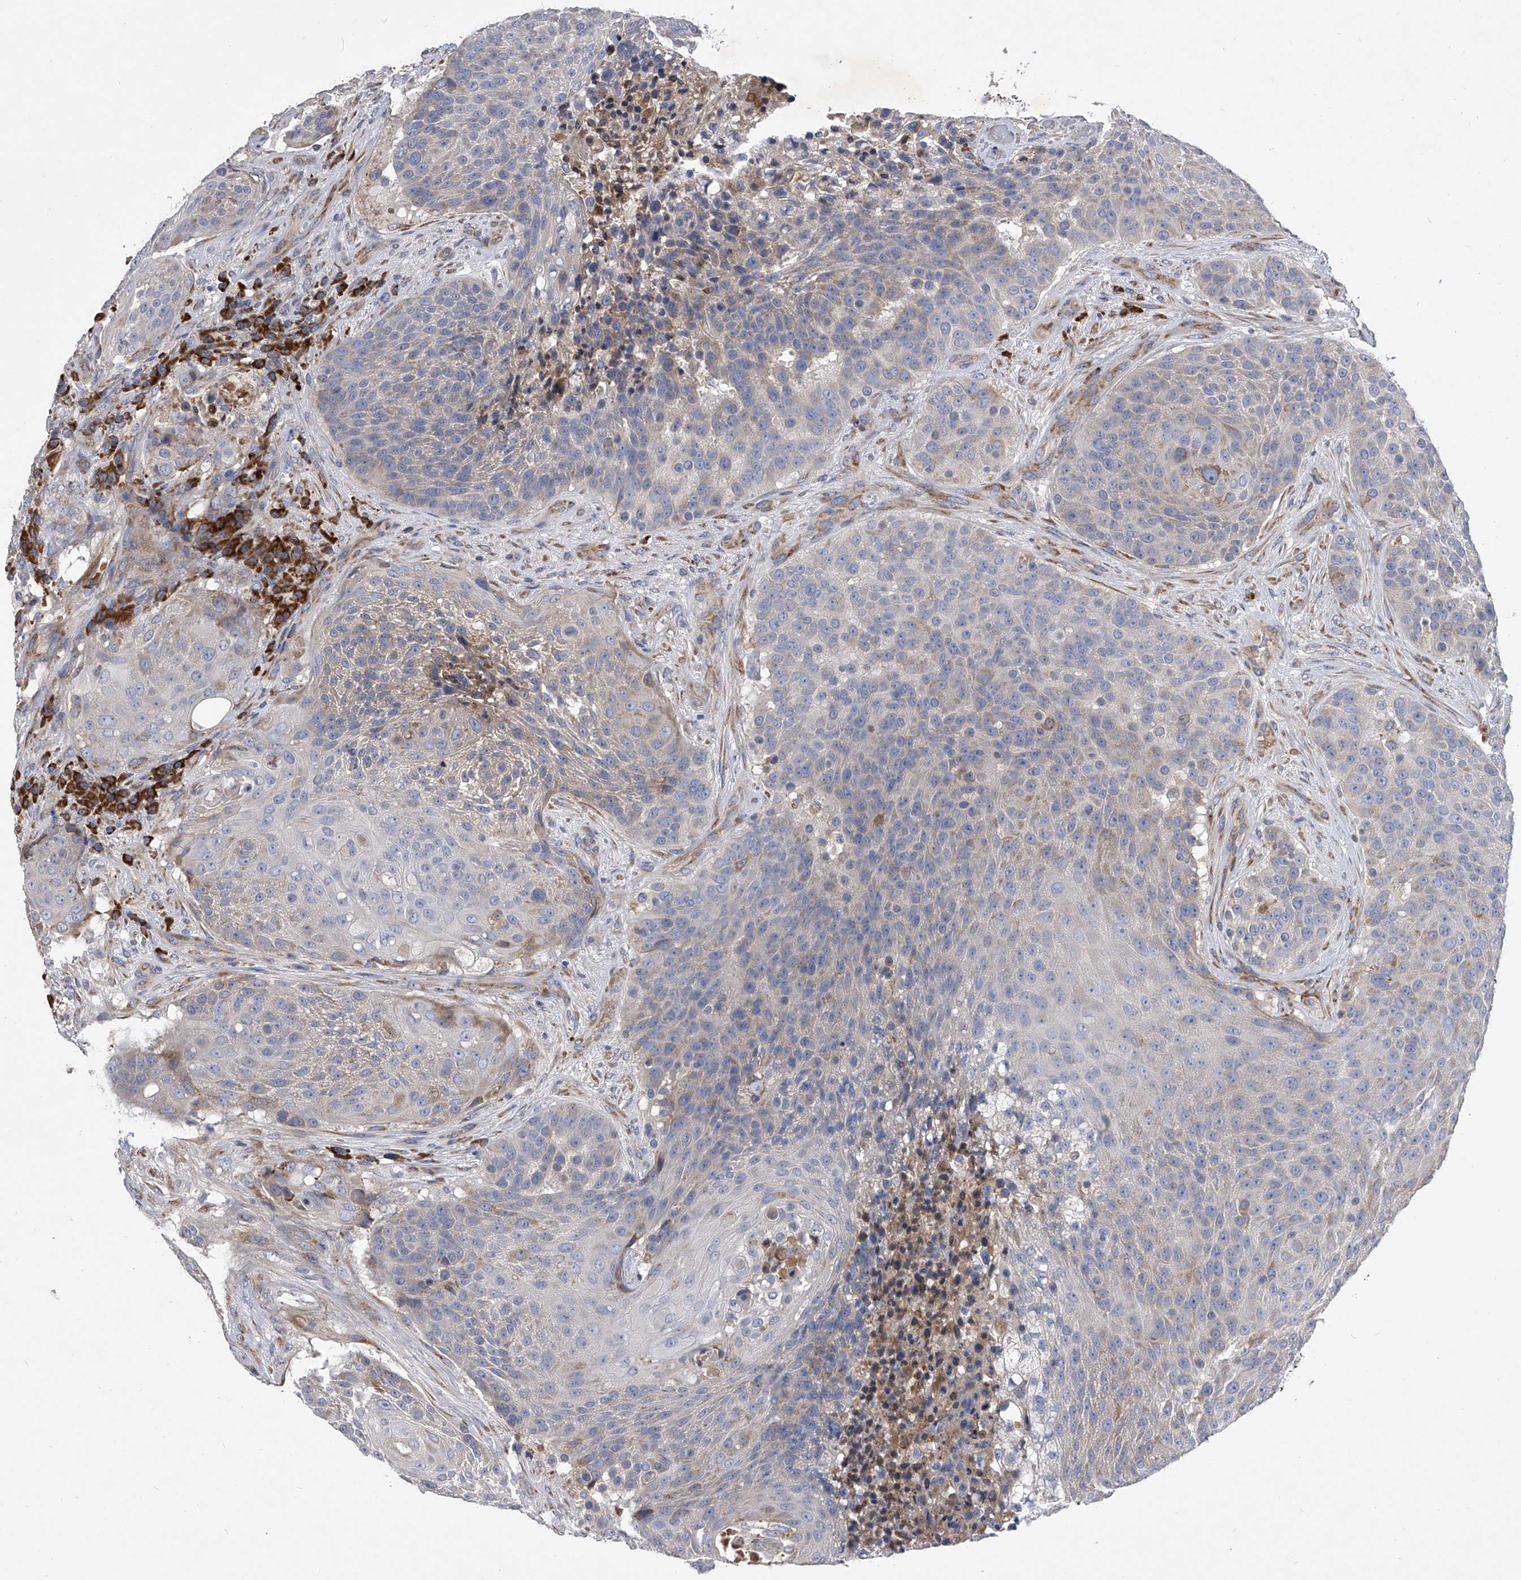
{"staining": {"intensity": "negative", "quantity": "none", "location": "none"}, "tissue": "urothelial cancer", "cell_type": "Tumor cells", "image_type": "cancer", "snomed": [{"axis": "morphology", "description": "Urothelial carcinoma, High grade"}, {"axis": "topography", "description": "Urinary bladder"}], "caption": "The immunohistochemistry image has no significant positivity in tumor cells of urothelial carcinoma (high-grade) tissue.", "gene": "CCR4", "patient": {"sex": "female", "age": 63}}